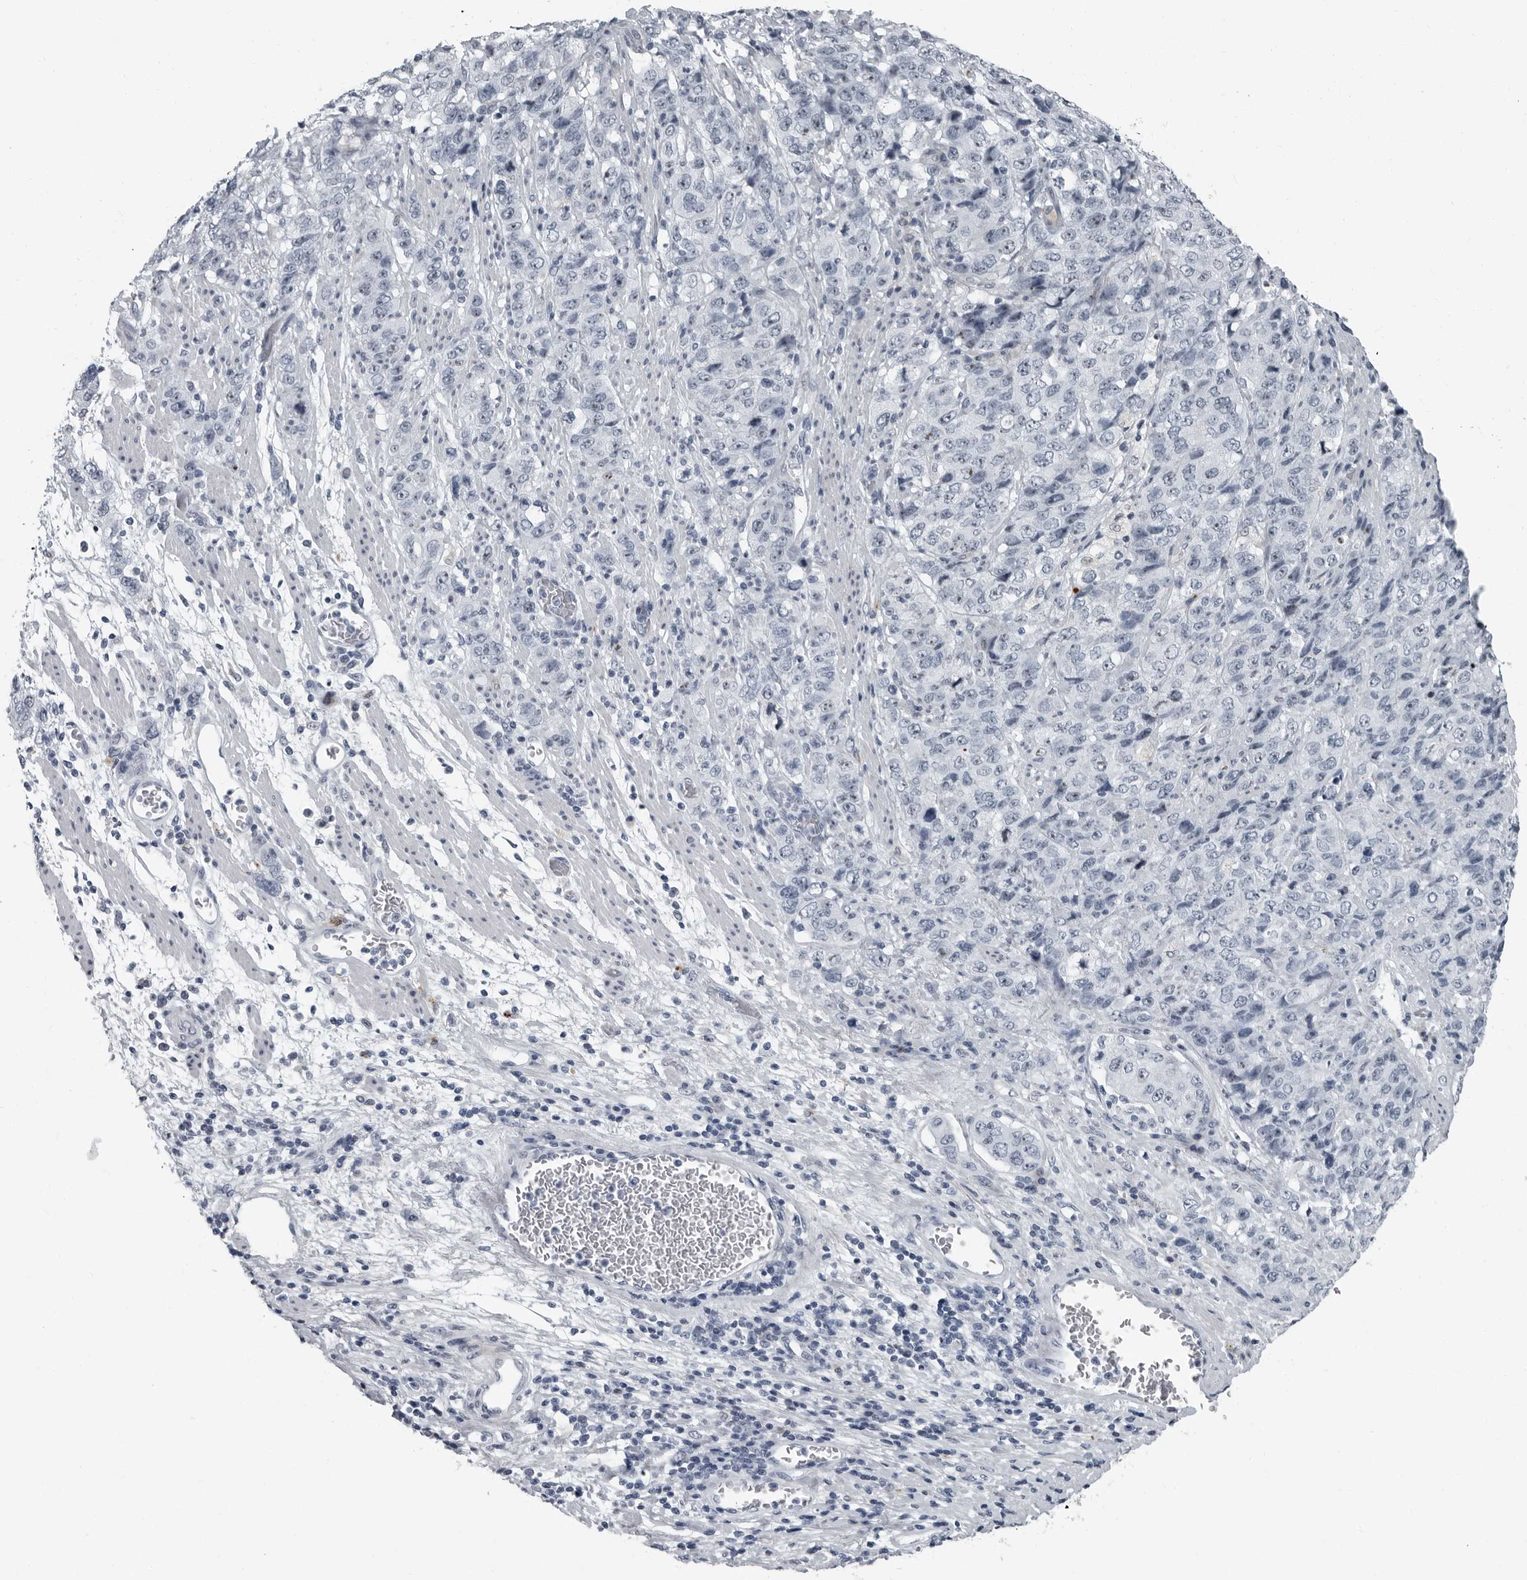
{"staining": {"intensity": "negative", "quantity": "none", "location": "none"}, "tissue": "stomach cancer", "cell_type": "Tumor cells", "image_type": "cancer", "snomed": [{"axis": "morphology", "description": "Adenocarcinoma, NOS"}, {"axis": "topography", "description": "Stomach"}], "caption": "The histopathology image reveals no staining of tumor cells in adenocarcinoma (stomach).", "gene": "PDCD11", "patient": {"sex": "male", "age": 48}}